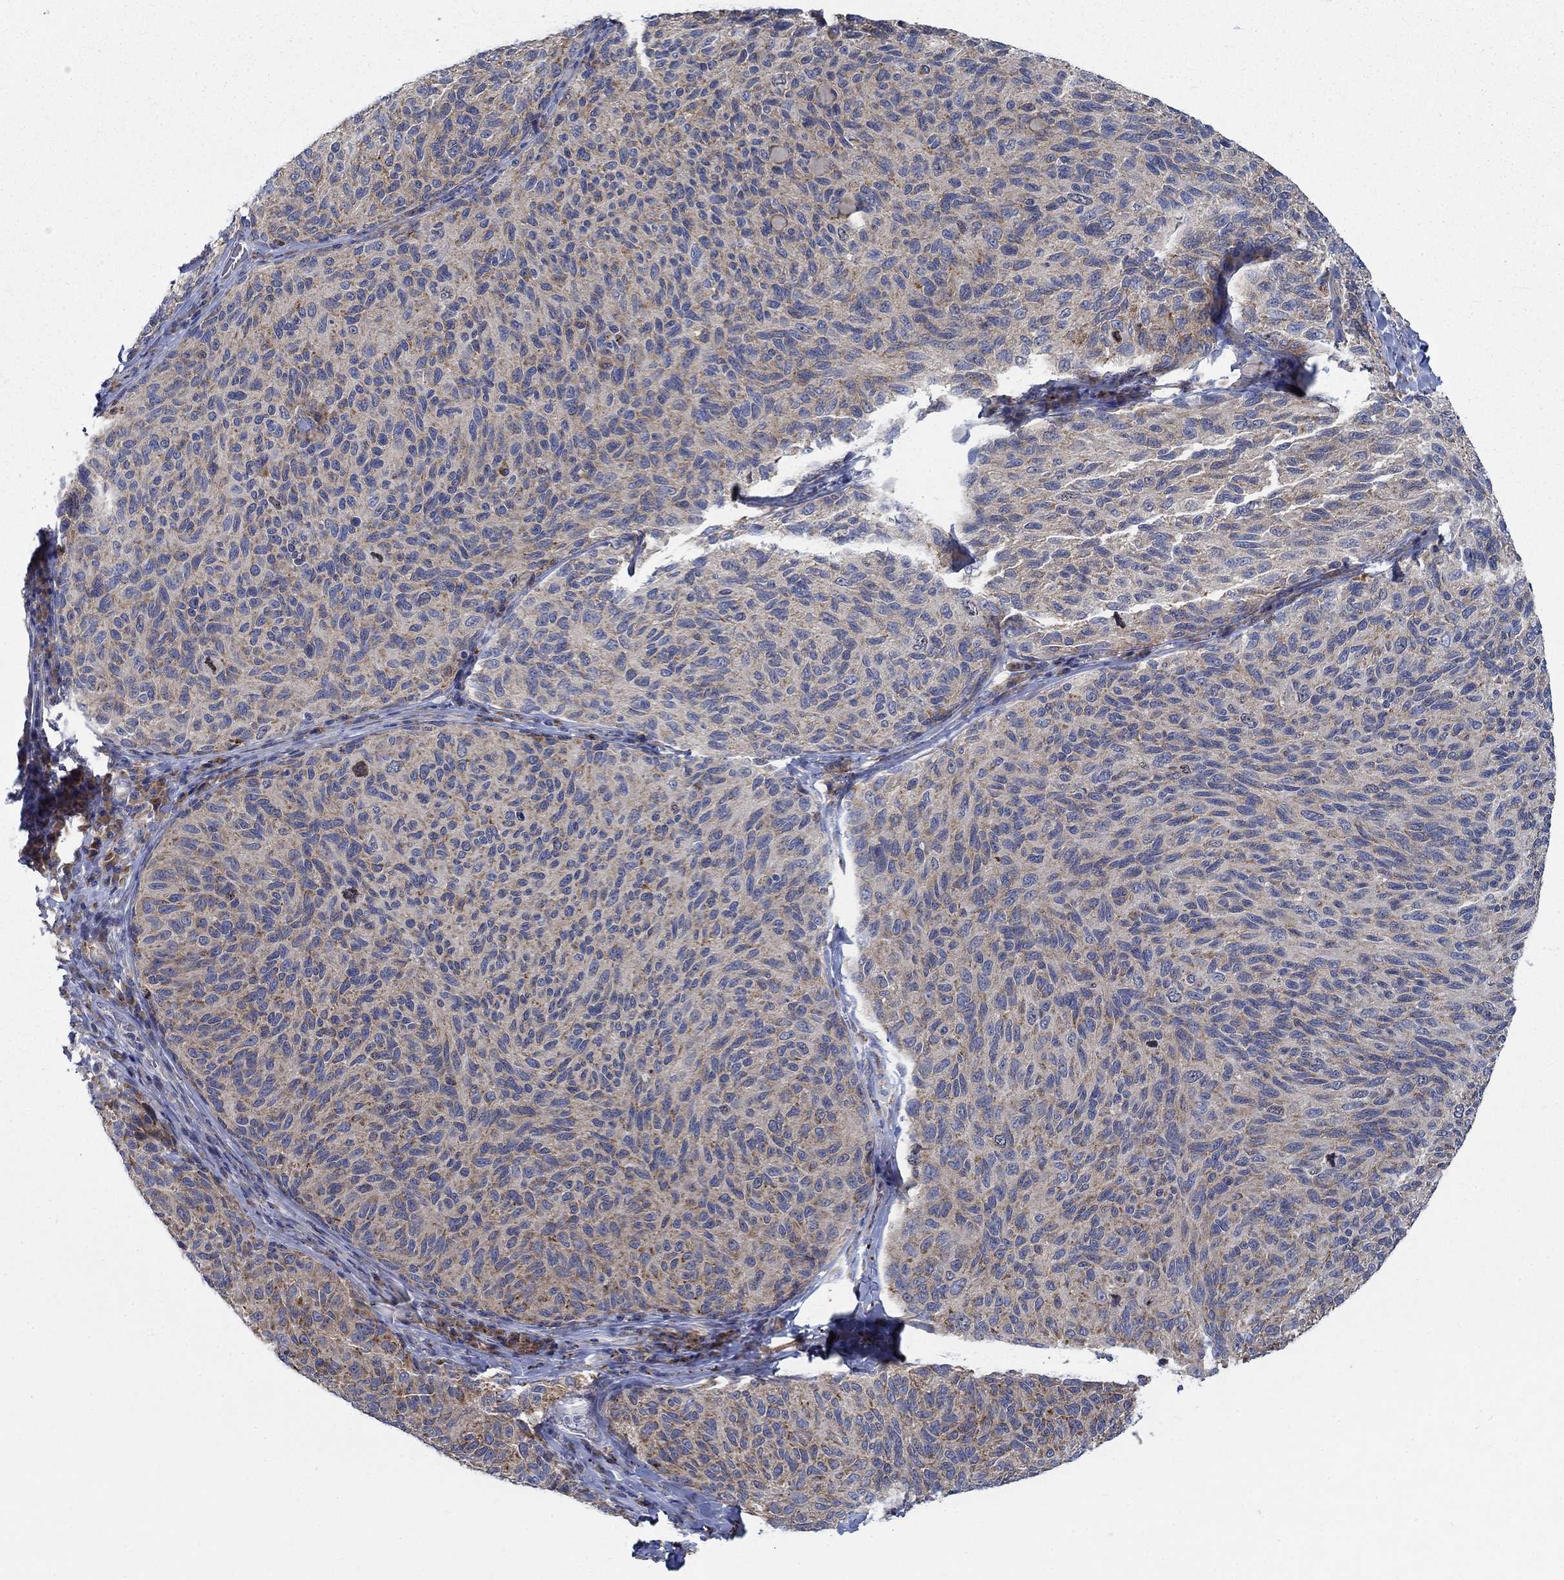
{"staining": {"intensity": "weak", "quantity": "<25%", "location": "cytoplasmic/membranous"}, "tissue": "melanoma", "cell_type": "Tumor cells", "image_type": "cancer", "snomed": [{"axis": "morphology", "description": "Malignant melanoma, NOS"}, {"axis": "topography", "description": "Skin"}], "caption": "High magnification brightfield microscopy of malignant melanoma stained with DAB (3,3'-diaminobenzidine) (brown) and counterstained with hematoxylin (blue): tumor cells show no significant expression. (Immunohistochemistry, brightfield microscopy, high magnification).", "gene": "MMP24", "patient": {"sex": "female", "age": 73}}